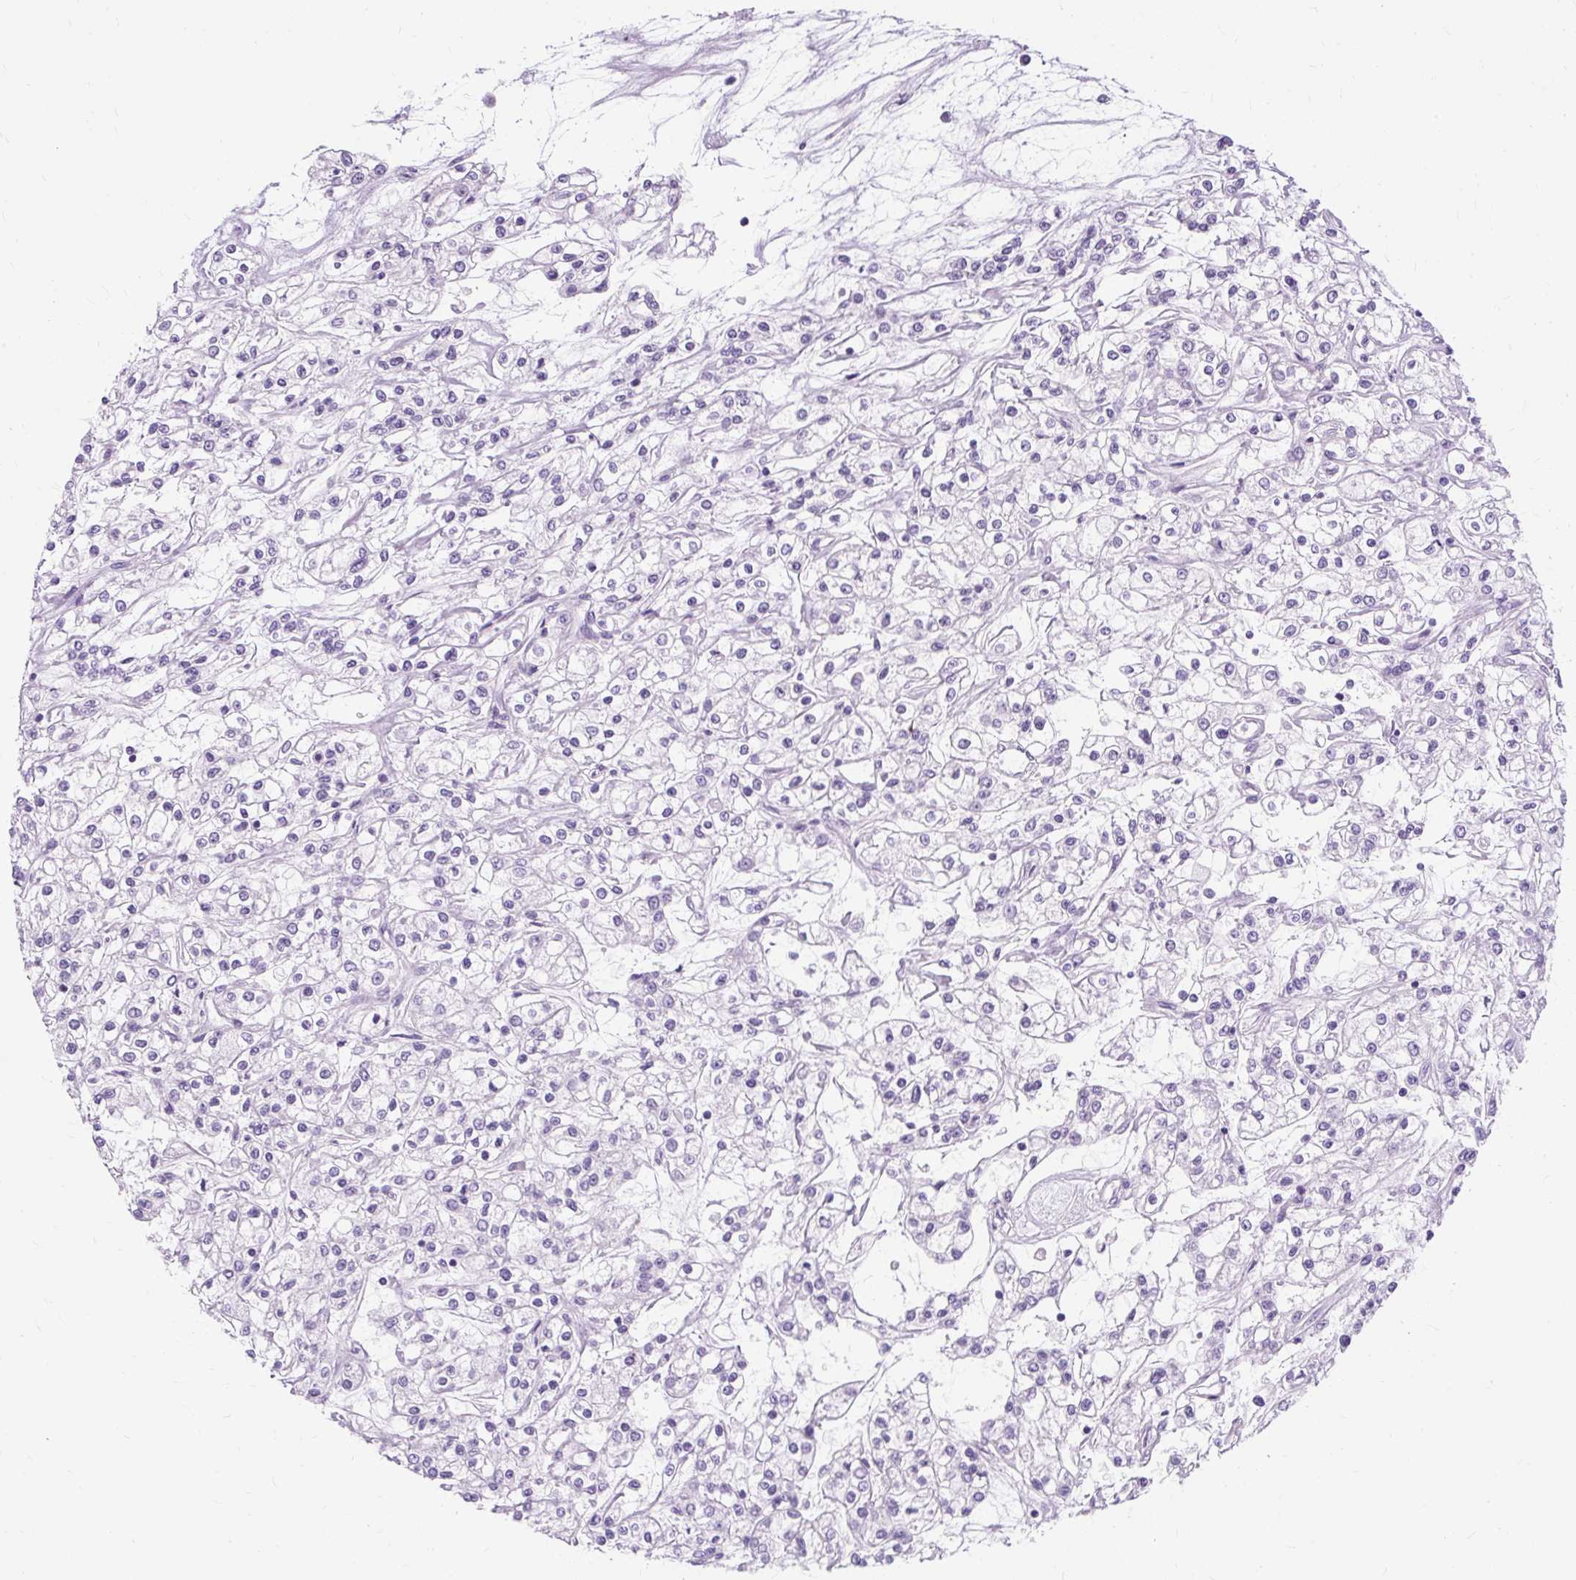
{"staining": {"intensity": "negative", "quantity": "none", "location": "none"}, "tissue": "renal cancer", "cell_type": "Tumor cells", "image_type": "cancer", "snomed": [{"axis": "morphology", "description": "Adenocarcinoma, NOS"}, {"axis": "topography", "description": "Kidney"}], "caption": "This is a photomicrograph of immunohistochemistry (IHC) staining of adenocarcinoma (renal), which shows no positivity in tumor cells.", "gene": "TMEM89", "patient": {"sex": "female", "age": 59}}